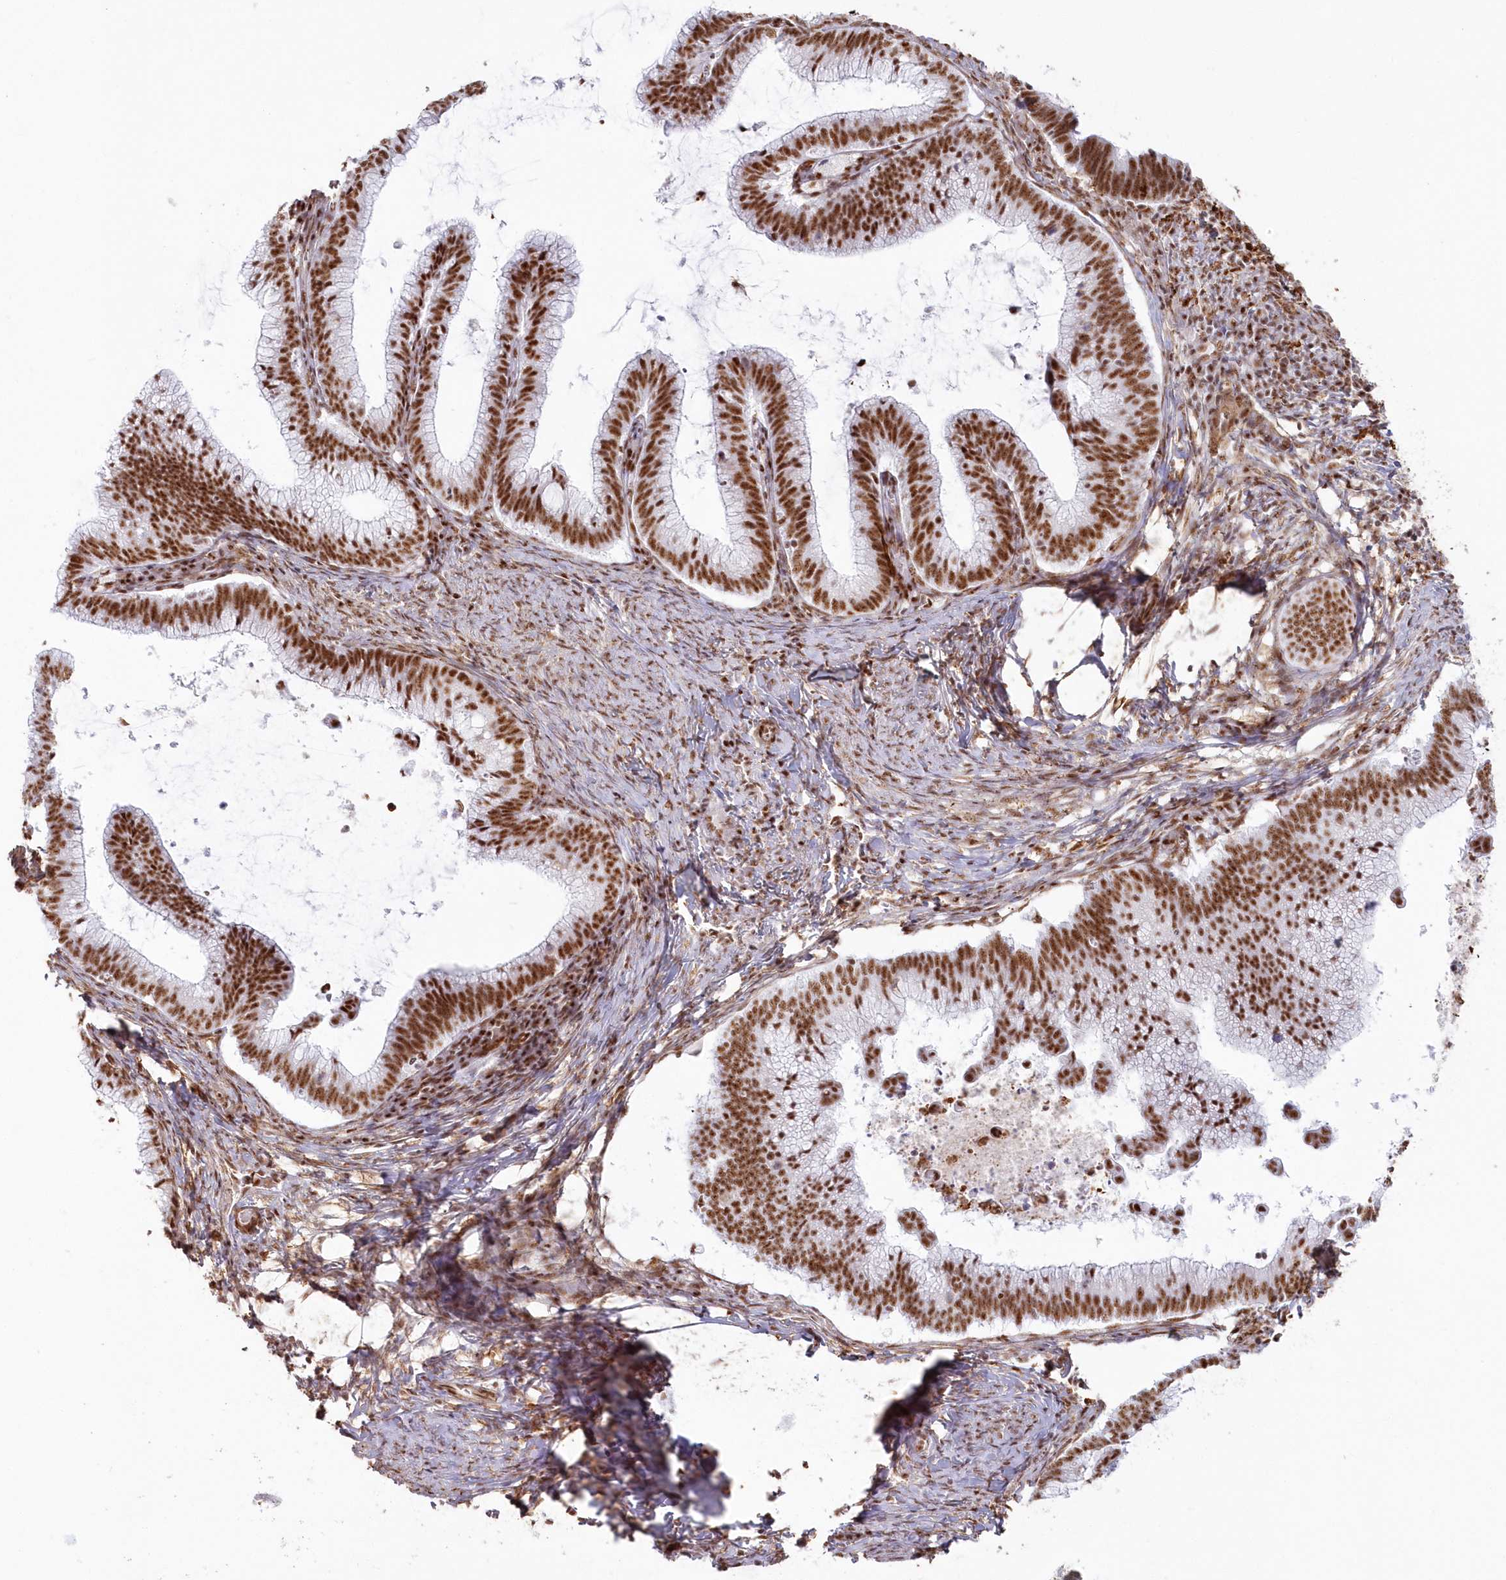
{"staining": {"intensity": "strong", "quantity": ">75%", "location": "nuclear"}, "tissue": "cervical cancer", "cell_type": "Tumor cells", "image_type": "cancer", "snomed": [{"axis": "morphology", "description": "Adenocarcinoma, NOS"}, {"axis": "topography", "description": "Cervix"}], "caption": "Cervical cancer (adenocarcinoma) stained for a protein (brown) reveals strong nuclear positive positivity in about >75% of tumor cells.", "gene": "DDX46", "patient": {"sex": "female", "age": 36}}